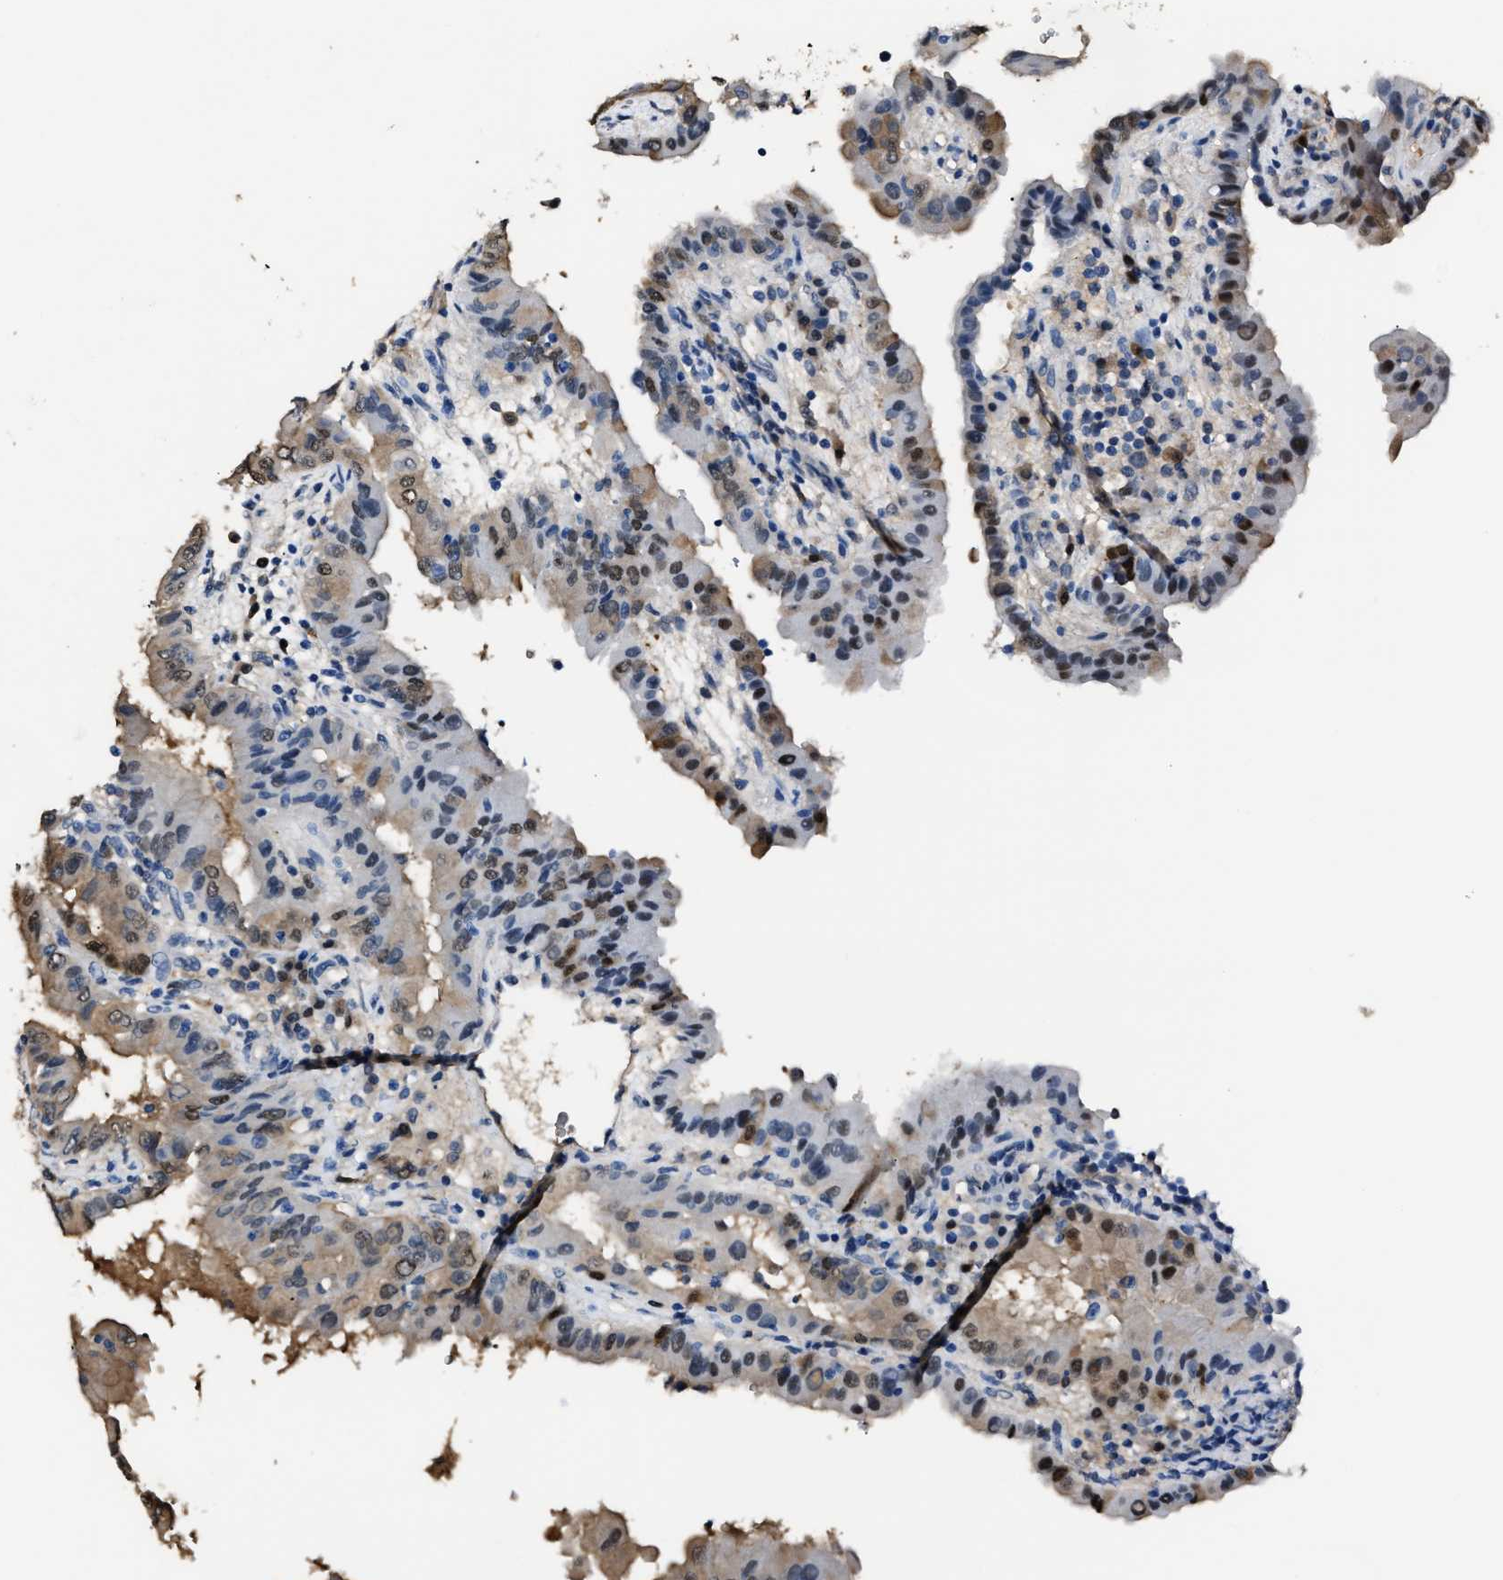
{"staining": {"intensity": "moderate", "quantity": "<25%", "location": "nuclear"}, "tissue": "thyroid cancer", "cell_type": "Tumor cells", "image_type": "cancer", "snomed": [{"axis": "morphology", "description": "Papillary adenocarcinoma, NOS"}, {"axis": "topography", "description": "Thyroid gland"}], "caption": "Immunohistochemistry image of neoplastic tissue: human papillary adenocarcinoma (thyroid) stained using immunohistochemistry shows low levels of moderate protein expression localized specifically in the nuclear of tumor cells, appearing as a nuclear brown color.", "gene": "GSTP1", "patient": {"sex": "male", "age": 33}}